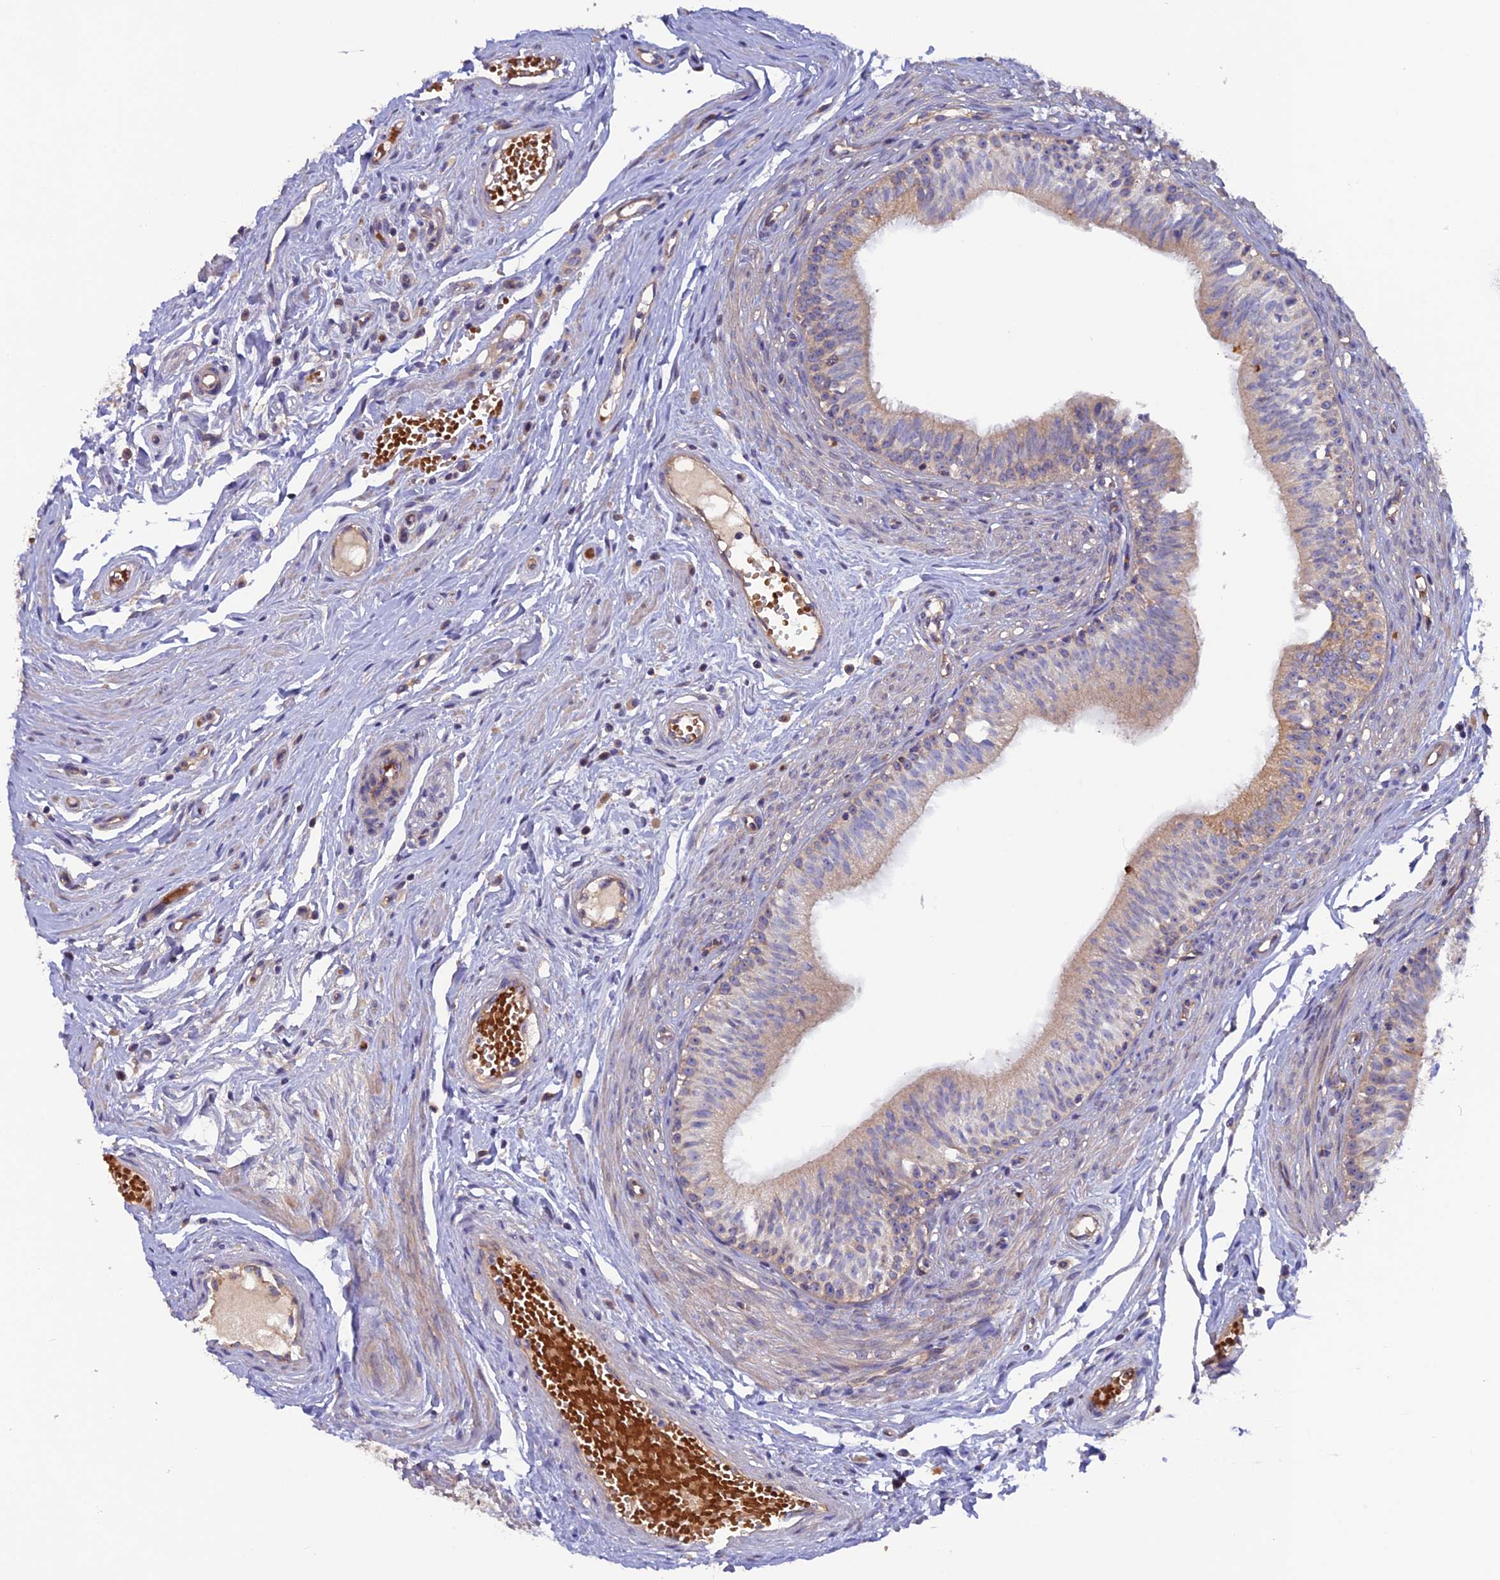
{"staining": {"intensity": "strong", "quantity": "<25%", "location": "cytoplasmic/membranous"}, "tissue": "epididymis", "cell_type": "Glandular cells", "image_type": "normal", "snomed": [{"axis": "morphology", "description": "Normal tissue, NOS"}, {"axis": "topography", "description": "Epididymis, spermatic cord, NOS"}], "caption": "DAB (3,3'-diaminobenzidine) immunohistochemical staining of benign human epididymis demonstrates strong cytoplasmic/membranous protein expression in about <25% of glandular cells.", "gene": "DUS3L", "patient": {"sex": "male", "age": 22}}